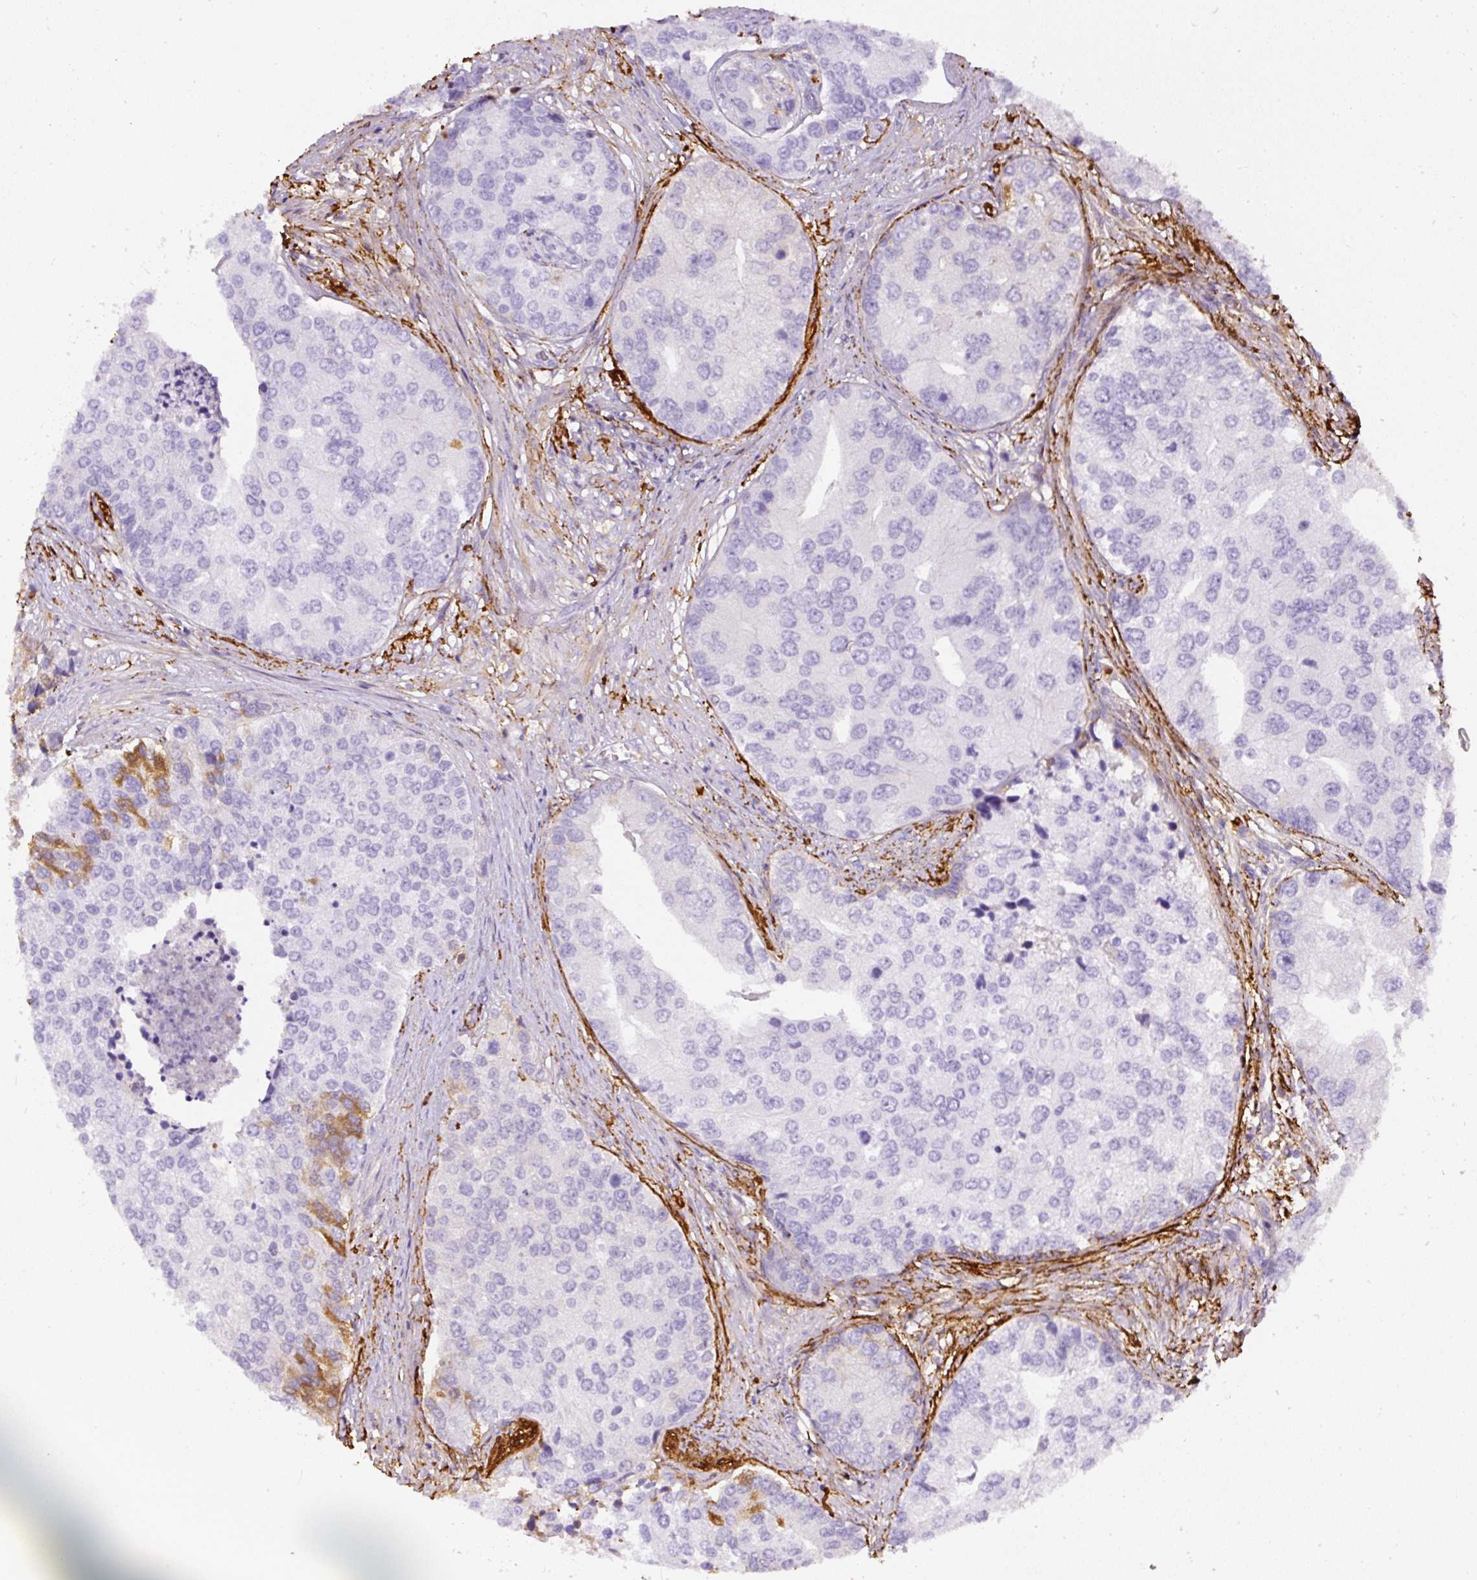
{"staining": {"intensity": "moderate", "quantity": "<25%", "location": "cytoplasmic/membranous"}, "tissue": "prostate cancer", "cell_type": "Tumor cells", "image_type": "cancer", "snomed": [{"axis": "morphology", "description": "Adenocarcinoma, High grade"}, {"axis": "topography", "description": "Prostate"}], "caption": "Immunohistochemical staining of prostate adenocarcinoma (high-grade) displays low levels of moderate cytoplasmic/membranous staining in about <25% of tumor cells. The staining was performed using DAB to visualize the protein expression in brown, while the nuclei were stained in blue with hematoxylin (Magnification: 20x).", "gene": "APCS", "patient": {"sex": "male", "age": 62}}